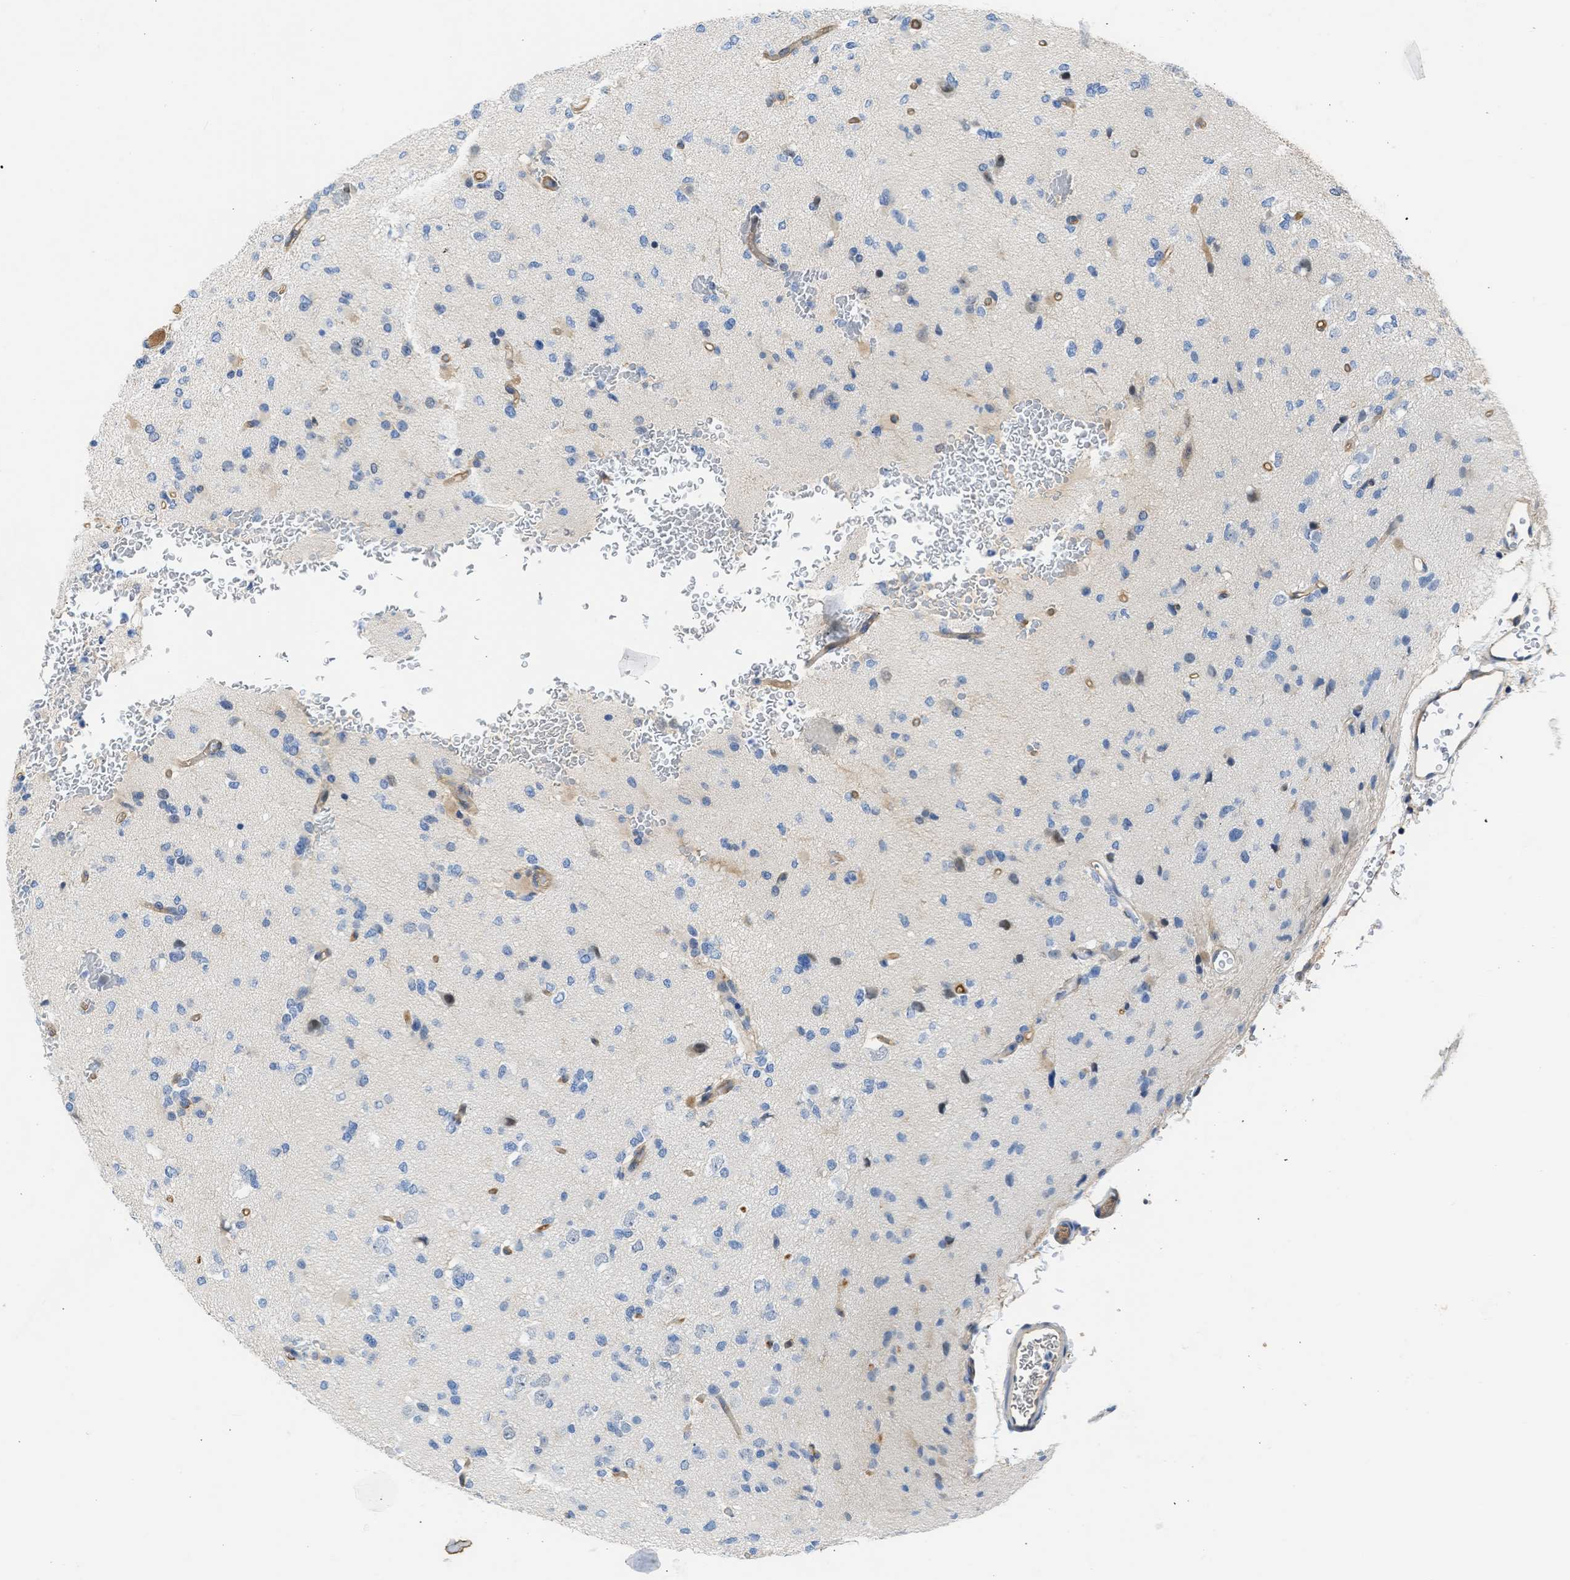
{"staining": {"intensity": "weak", "quantity": "<25%", "location": "cytoplasmic/membranous"}, "tissue": "glioma", "cell_type": "Tumor cells", "image_type": "cancer", "snomed": [{"axis": "morphology", "description": "Glioma, malignant, Low grade"}, {"axis": "topography", "description": "Brain"}], "caption": "Glioma was stained to show a protein in brown. There is no significant staining in tumor cells.", "gene": "MAS1L", "patient": {"sex": "female", "age": 22}}